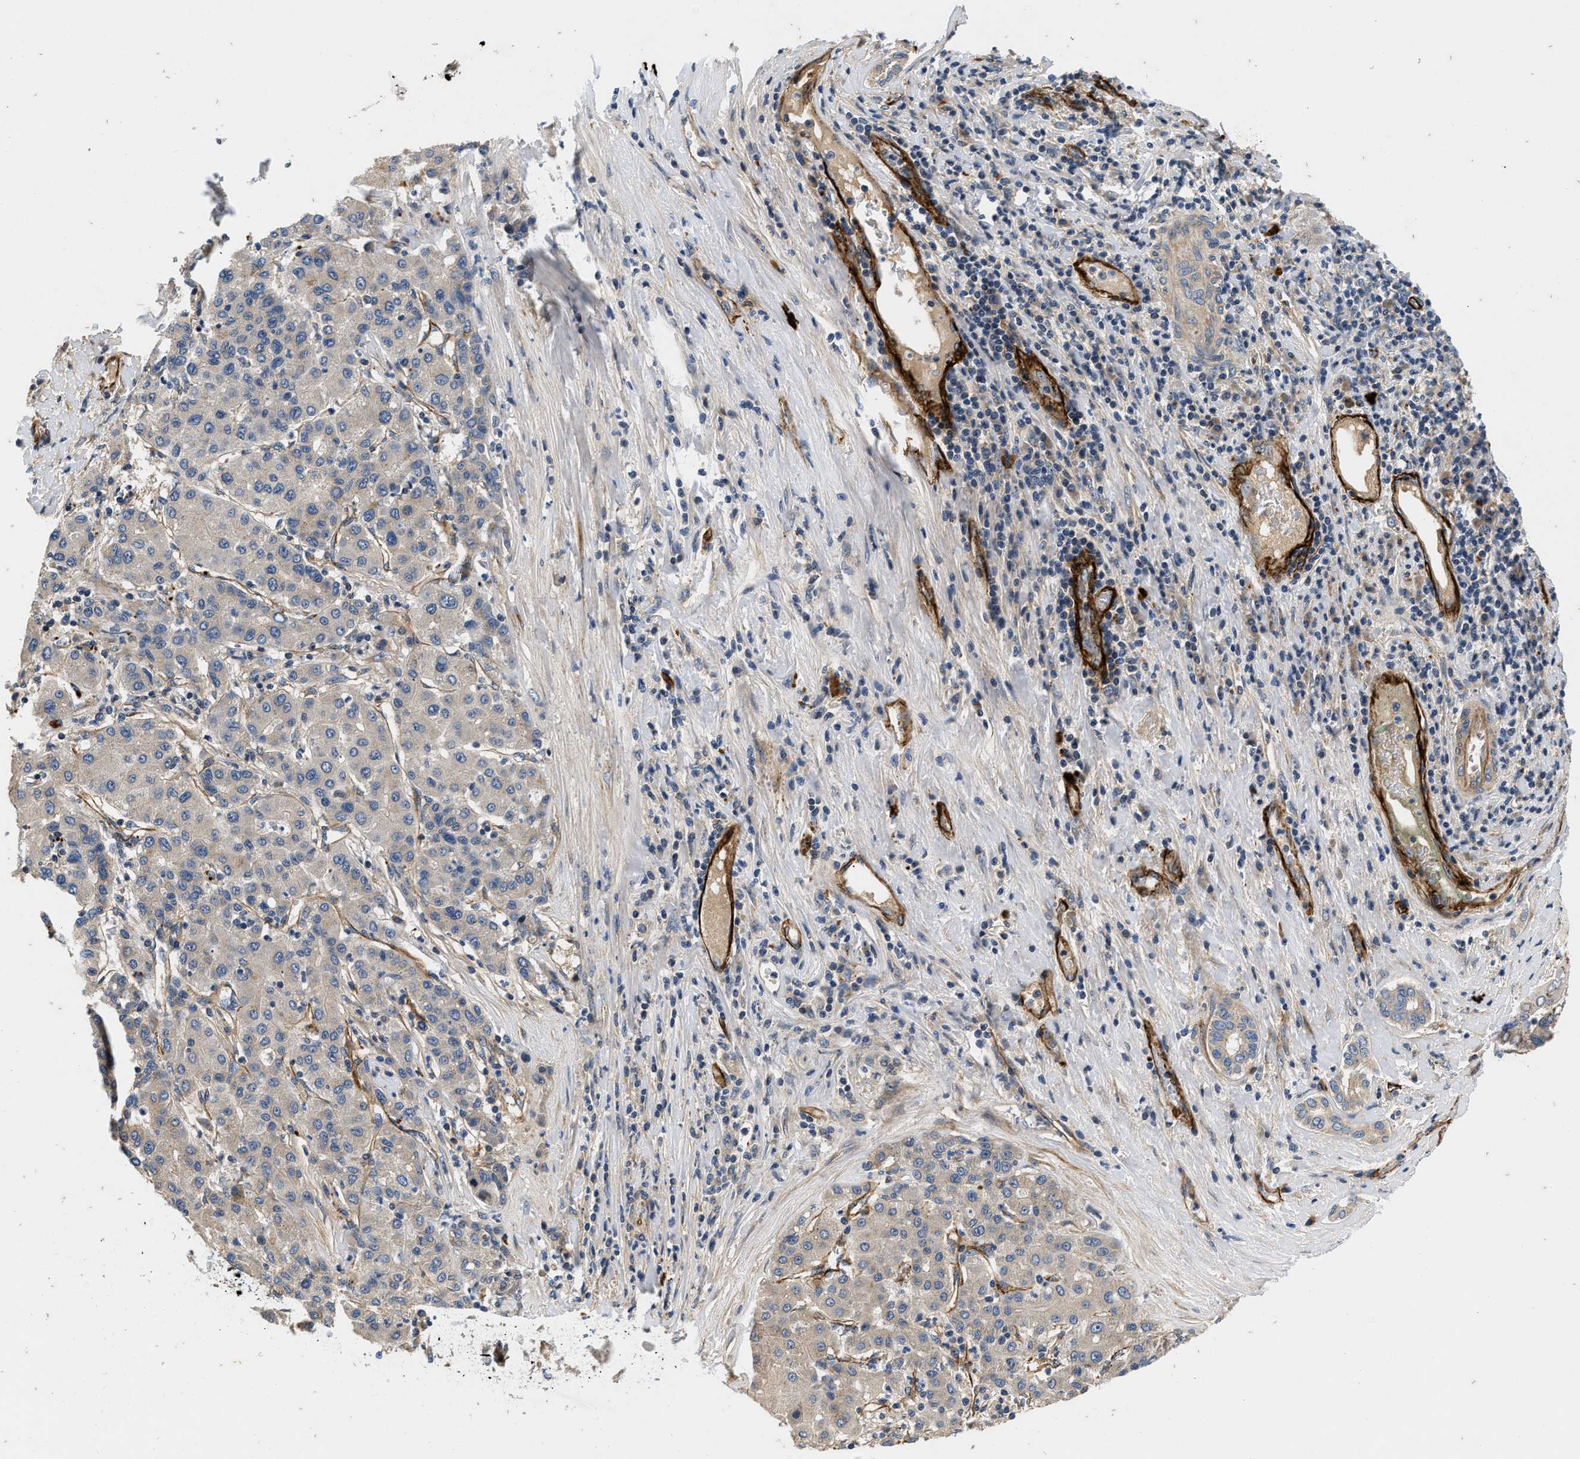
{"staining": {"intensity": "weak", "quantity": "25%-75%", "location": "cytoplasmic/membranous"}, "tissue": "liver cancer", "cell_type": "Tumor cells", "image_type": "cancer", "snomed": [{"axis": "morphology", "description": "Carcinoma, Hepatocellular, NOS"}, {"axis": "topography", "description": "Liver"}], "caption": "Hepatocellular carcinoma (liver) stained with a brown dye shows weak cytoplasmic/membranous positive staining in about 25%-75% of tumor cells.", "gene": "NME6", "patient": {"sex": "male", "age": 65}}